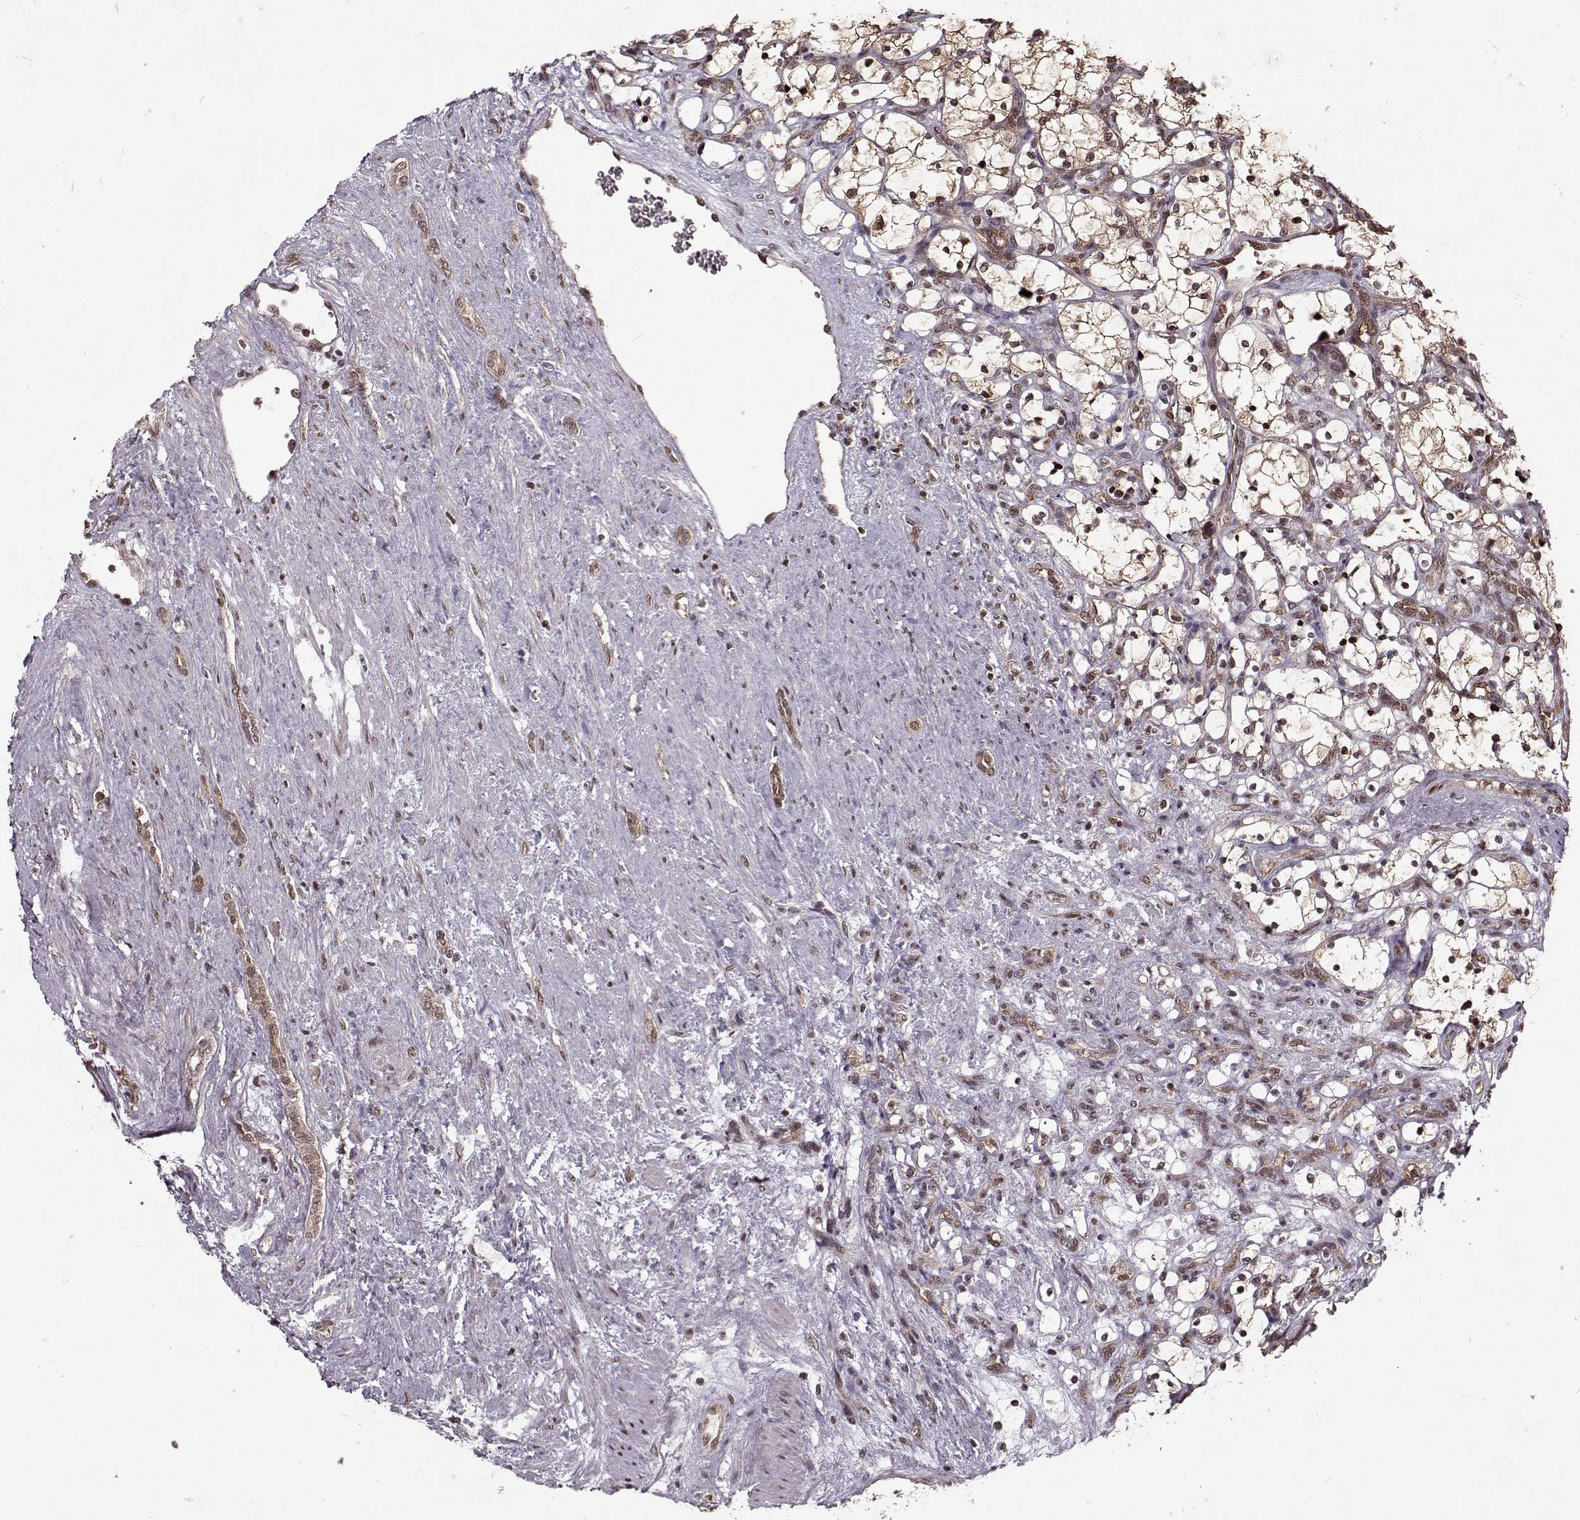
{"staining": {"intensity": "moderate", "quantity": ">75%", "location": "cytoplasmic/membranous,nuclear"}, "tissue": "renal cancer", "cell_type": "Tumor cells", "image_type": "cancer", "snomed": [{"axis": "morphology", "description": "Adenocarcinoma, NOS"}, {"axis": "topography", "description": "Kidney"}], "caption": "Human renal cancer (adenocarcinoma) stained with a brown dye reveals moderate cytoplasmic/membranous and nuclear positive expression in approximately >75% of tumor cells.", "gene": "PSMA7", "patient": {"sex": "female", "age": 69}}